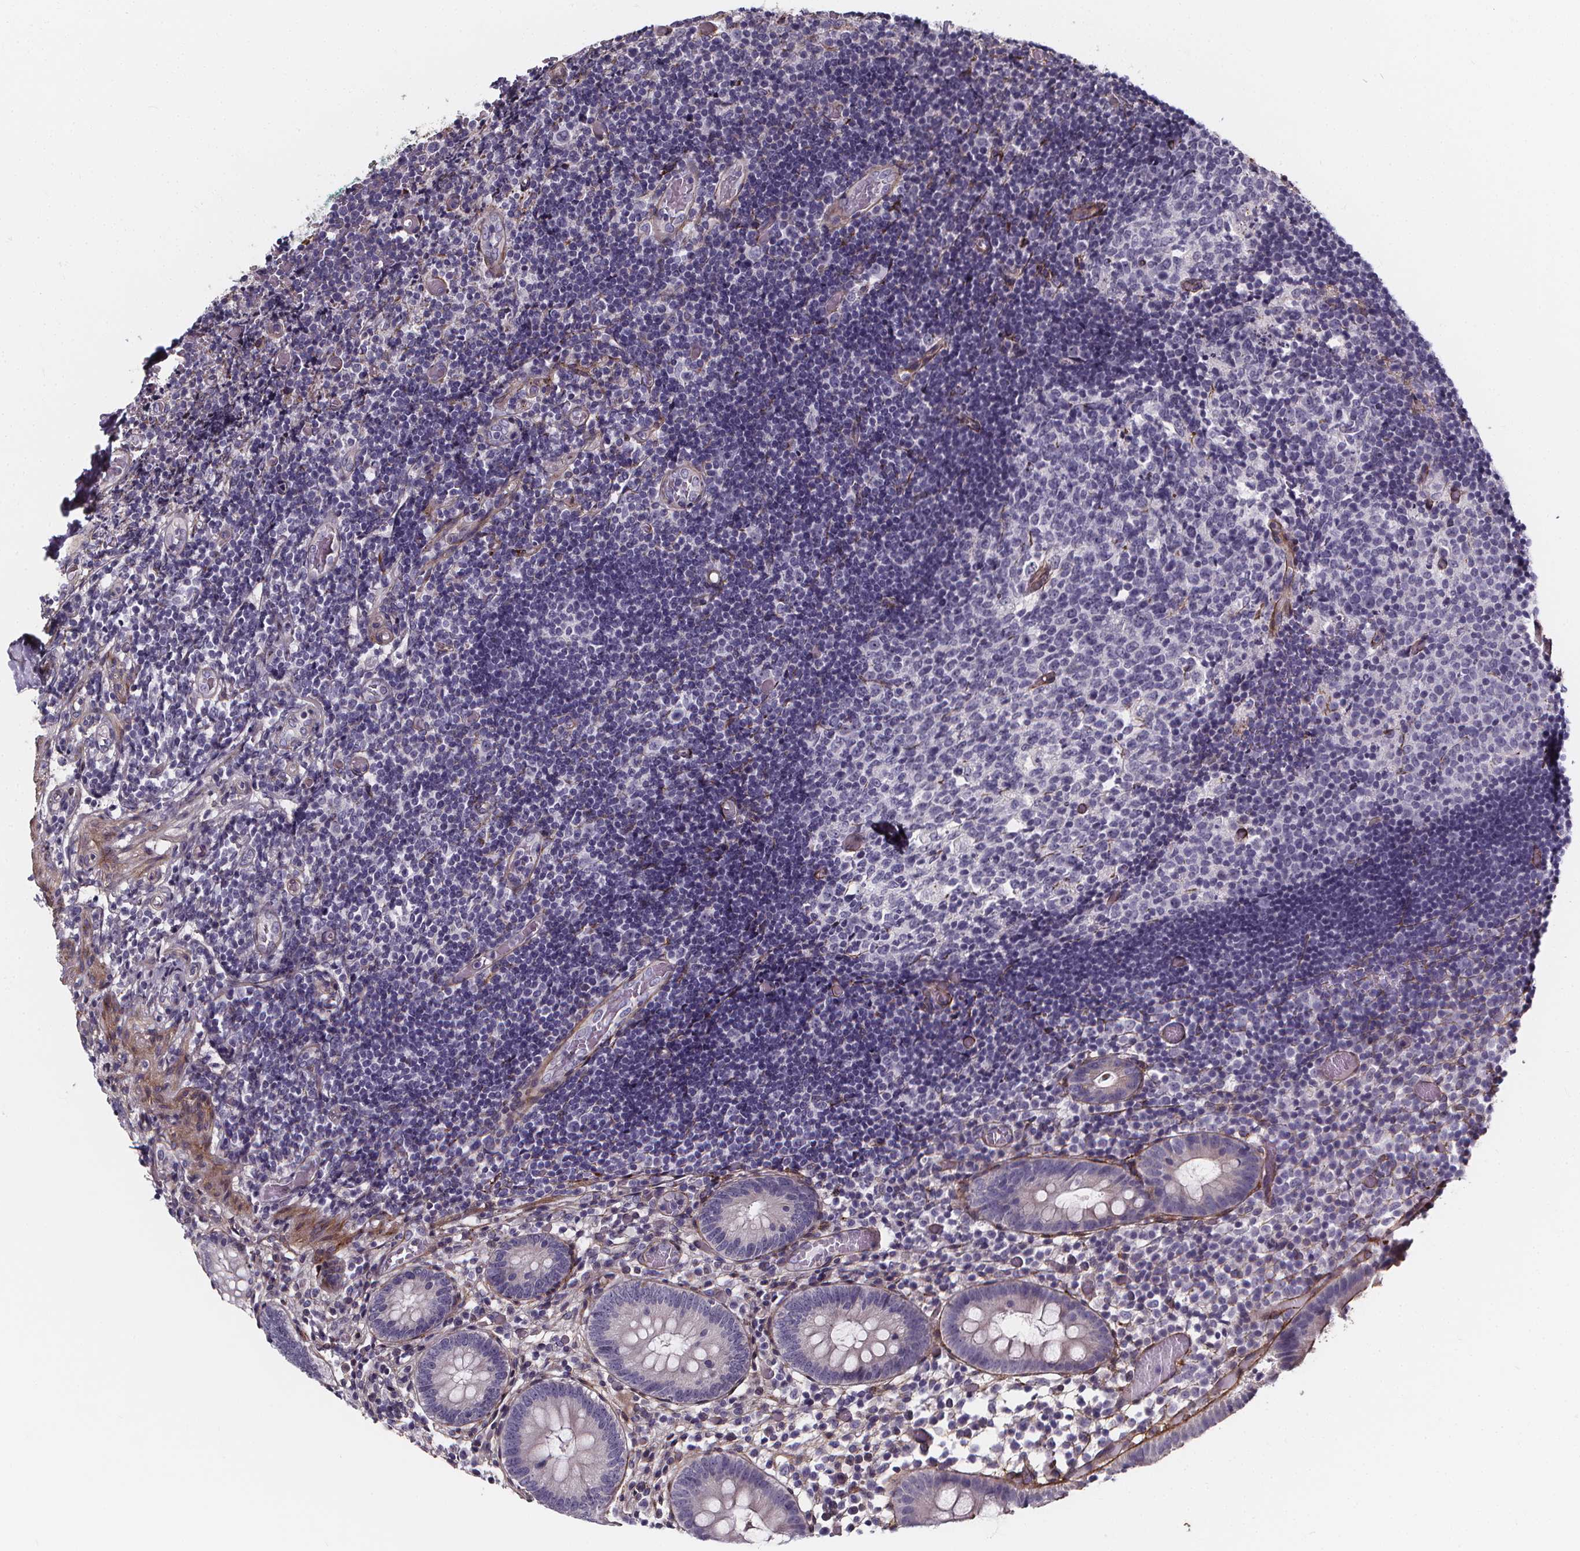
{"staining": {"intensity": "negative", "quantity": "none", "location": "none"}, "tissue": "appendix", "cell_type": "Glandular cells", "image_type": "normal", "snomed": [{"axis": "morphology", "description": "Normal tissue, NOS"}, {"axis": "topography", "description": "Appendix"}], "caption": "Immunohistochemical staining of unremarkable human appendix demonstrates no significant expression in glandular cells. (Brightfield microscopy of DAB immunohistochemistry (IHC) at high magnification).", "gene": "AEBP1", "patient": {"sex": "female", "age": 32}}